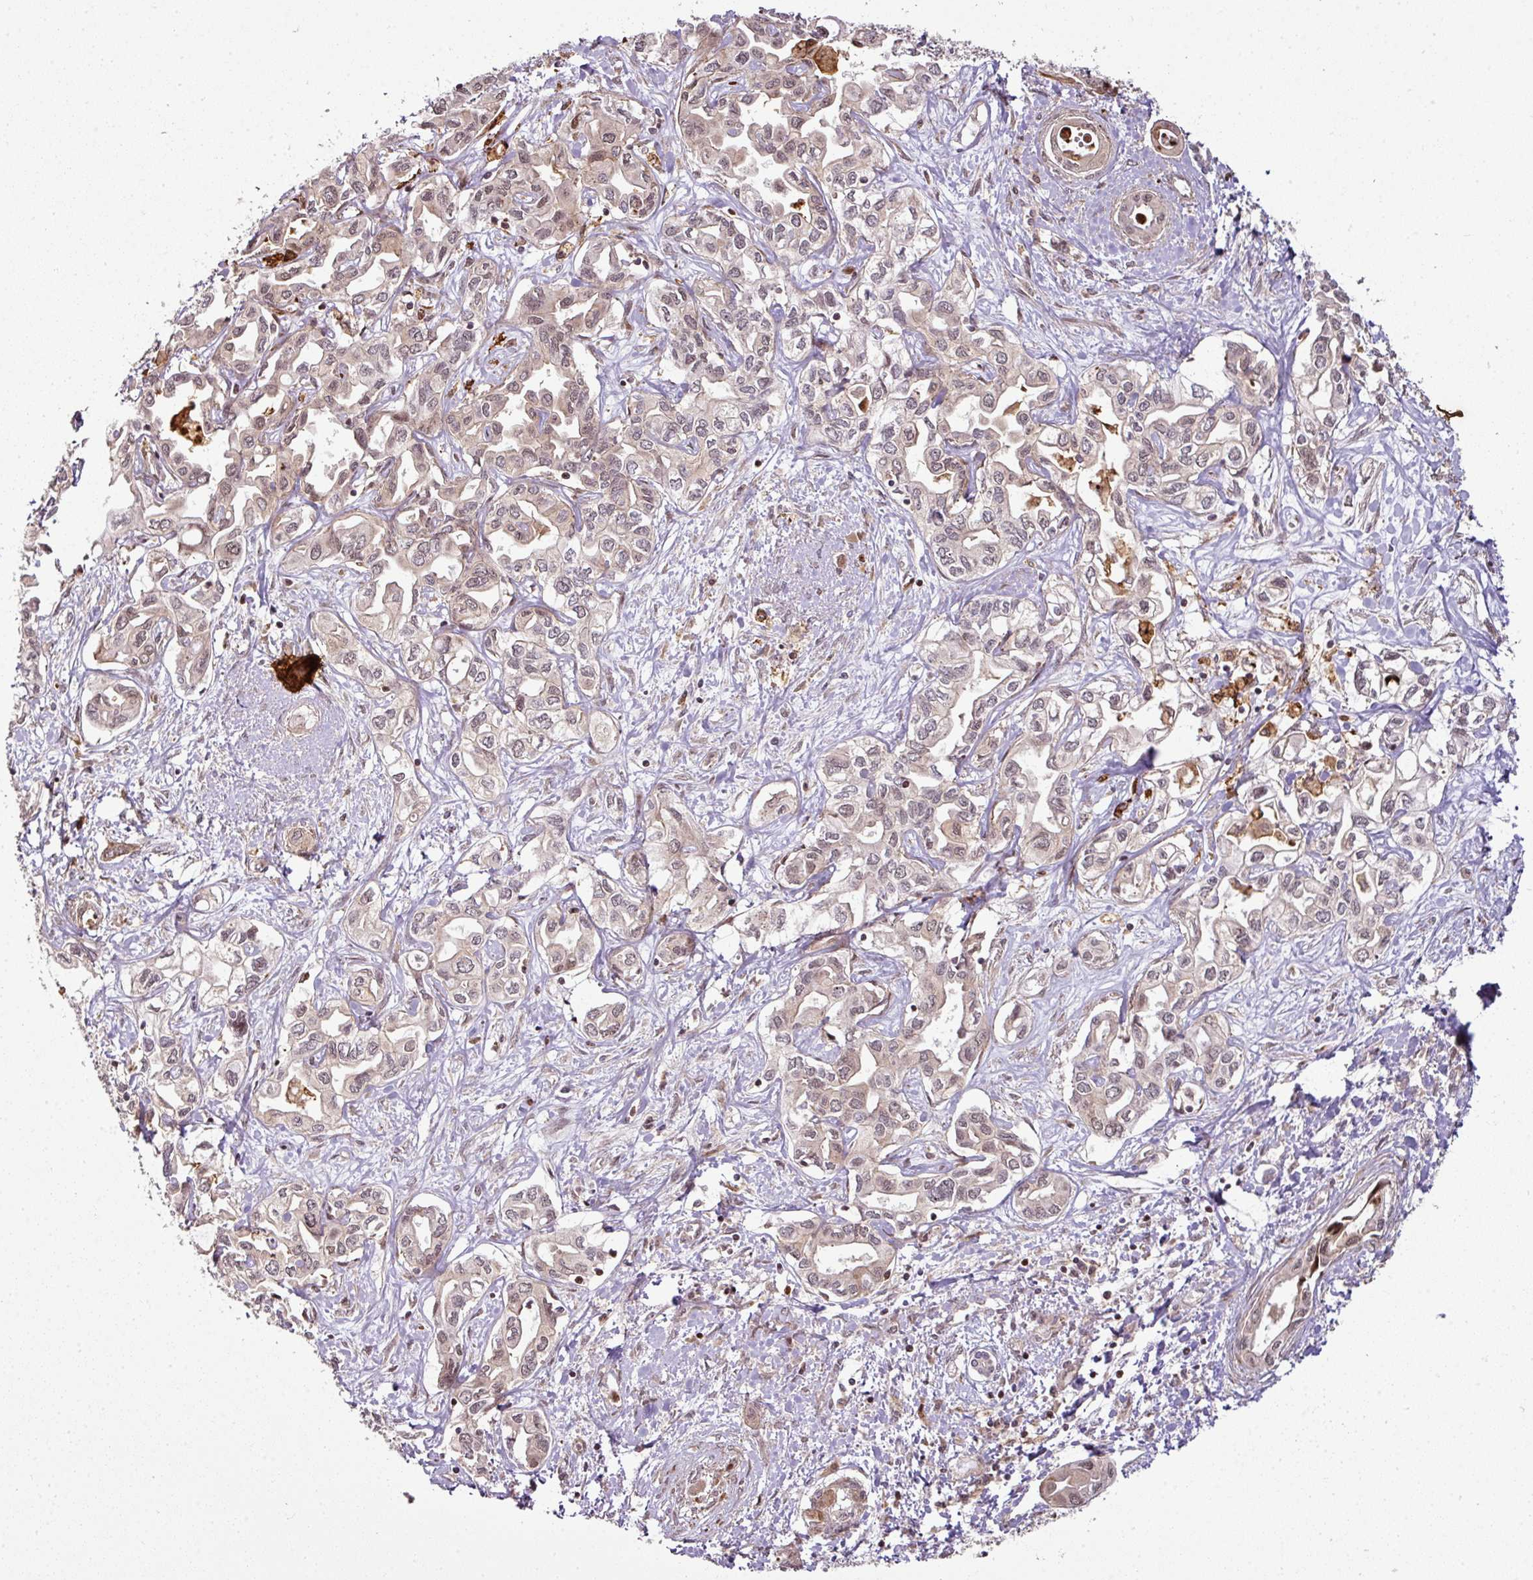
{"staining": {"intensity": "weak", "quantity": ">75%", "location": "nuclear"}, "tissue": "liver cancer", "cell_type": "Tumor cells", "image_type": "cancer", "snomed": [{"axis": "morphology", "description": "Cholangiocarcinoma"}, {"axis": "topography", "description": "Liver"}], "caption": "A photomicrograph showing weak nuclear positivity in about >75% of tumor cells in cholangiocarcinoma (liver), as visualized by brown immunohistochemical staining.", "gene": "ATAT1", "patient": {"sex": "female", "age": 64}}